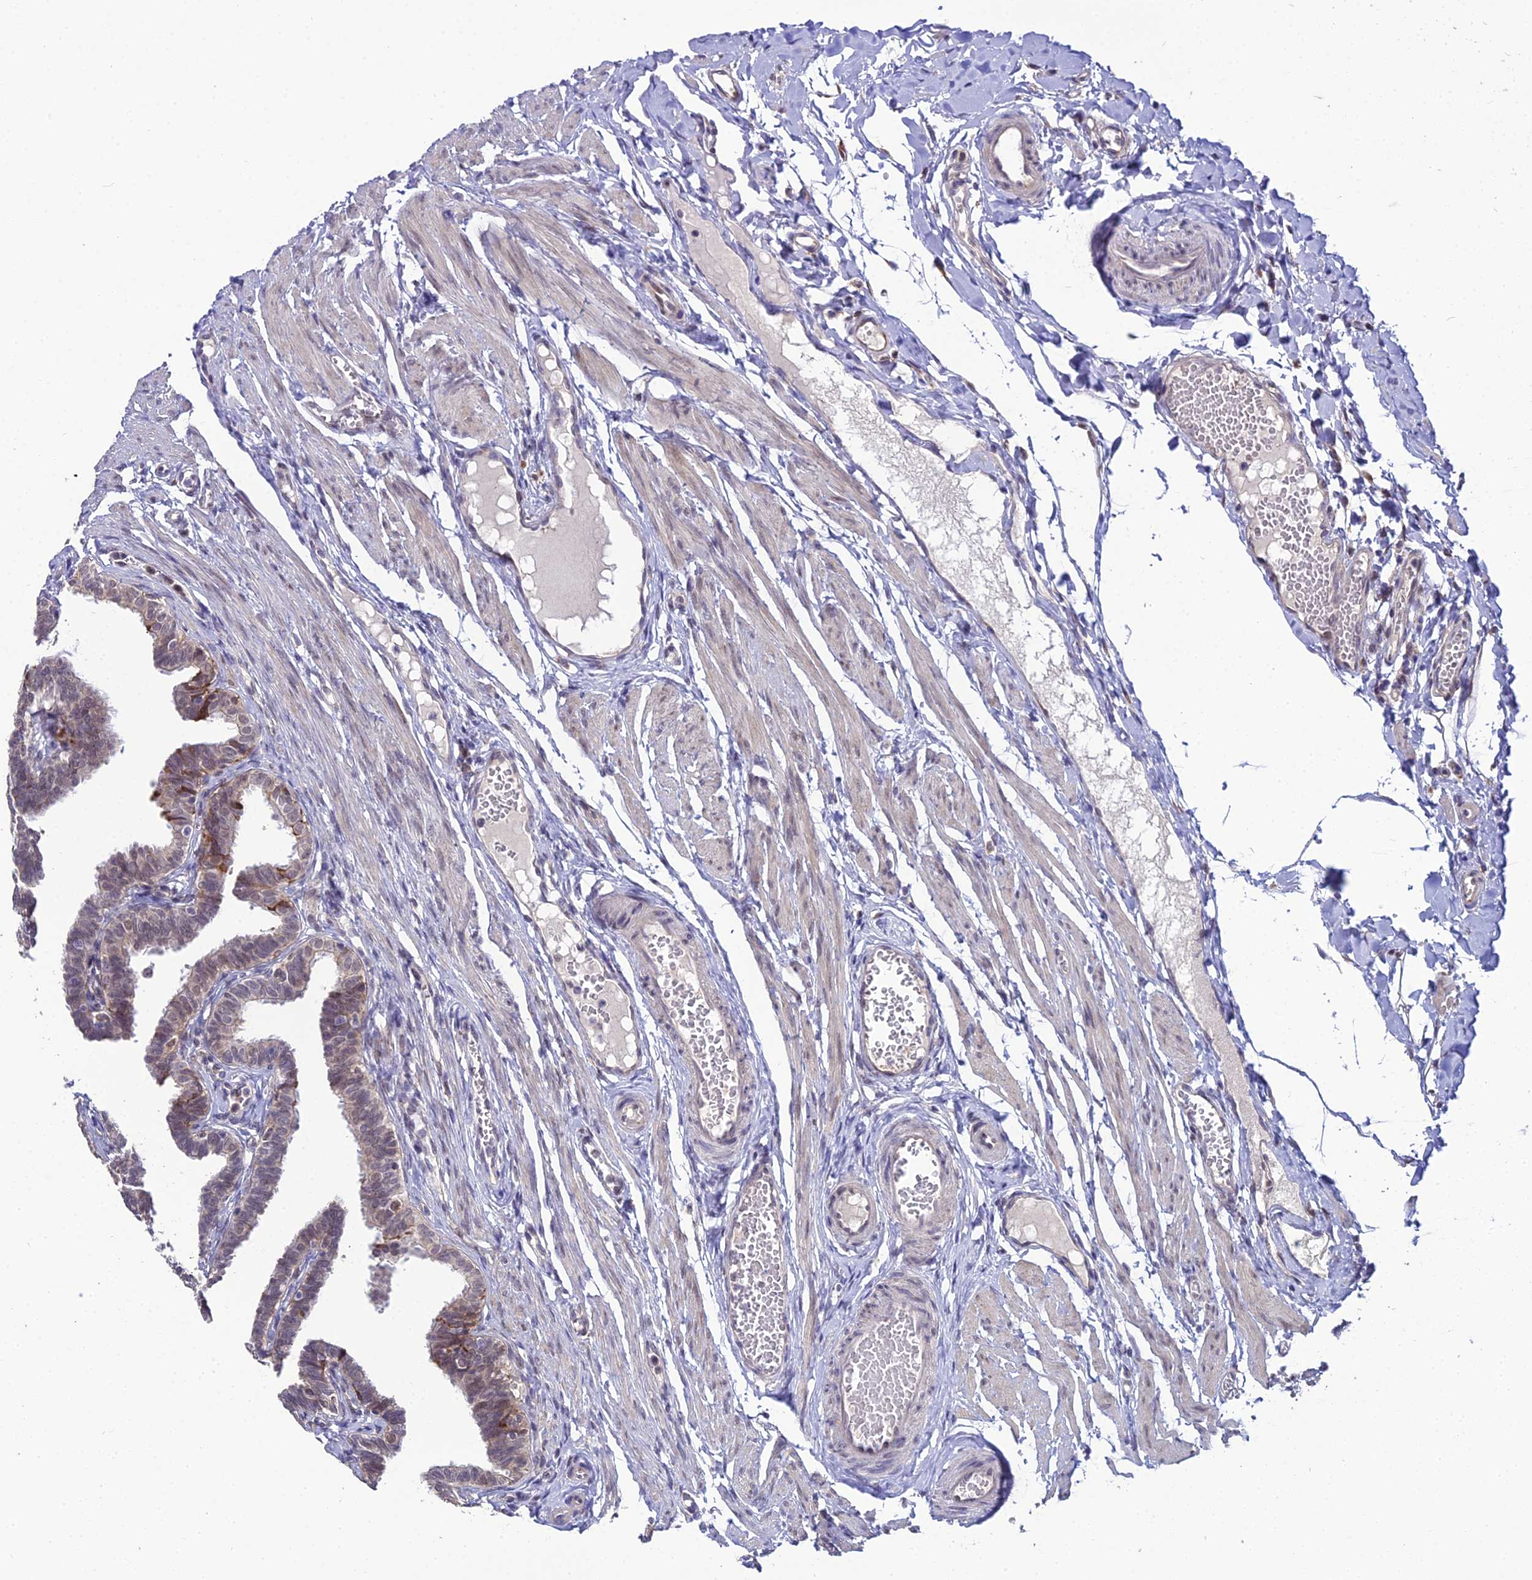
{"staining": {"intensity": "moderate", "quantity": "25%-75%", "location": "cytoplasmic/membranous"}, "tissue": "fallopian tube", "cell_type": "Glandular cells", "image_type": "normal", "snomed": [{"axis": "morphology", "description": "Normal tissue, NOS"}, {"axis": "topography", "description": "Fallopian tube"}, {"axis": "topography", "description": "Ovary"}], "caption": "The histopathology image shows immunohistochemical staining of benign fallopian tube. There is moderate cytoplasmic/membranous expression is present in about 25%-75% of glandular cells.", "gene": "TROAP", "patient": {"sex": "female", "age": 23}}